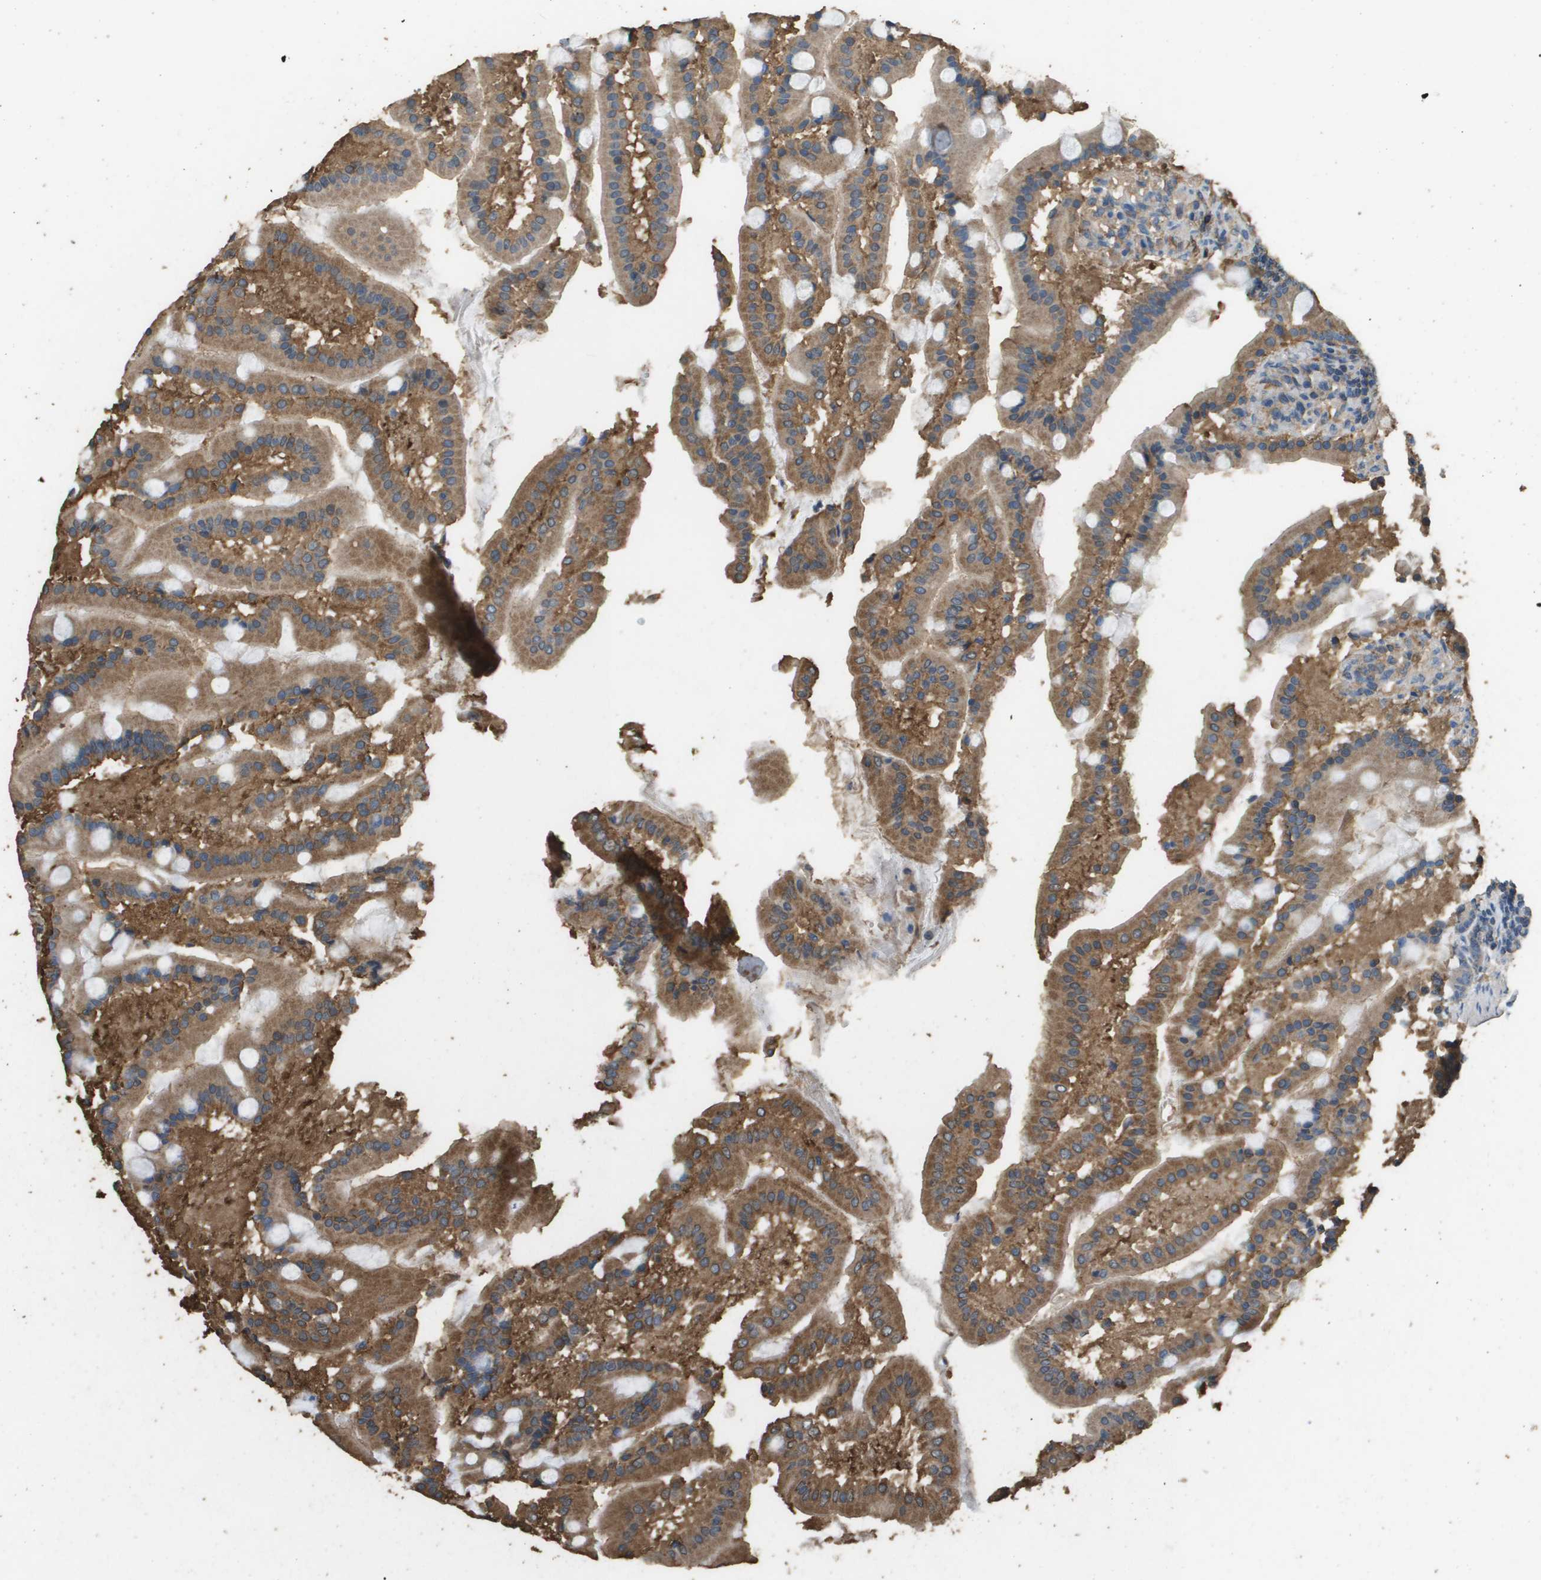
{"staining": {"intensity": "moderate", "quantity": ">75%", "location": "cytoplasmic/membranous"}, "tissue": "duodenum", "cell_type": "Glandular cells", "image_type": "normal", "snomed": [{"axis": "morphology", "description": "Normal tissue, NOS"}, {"axis": "topography", "description": "Duodenum"}], "caption": "A histopathology image of human duodenum stained for a protein shows moderate cytoplasmic/membranous brown staining in glandular cells.", "gene": "MS4A7", "patient": {"sex": "male", "age": 50}}